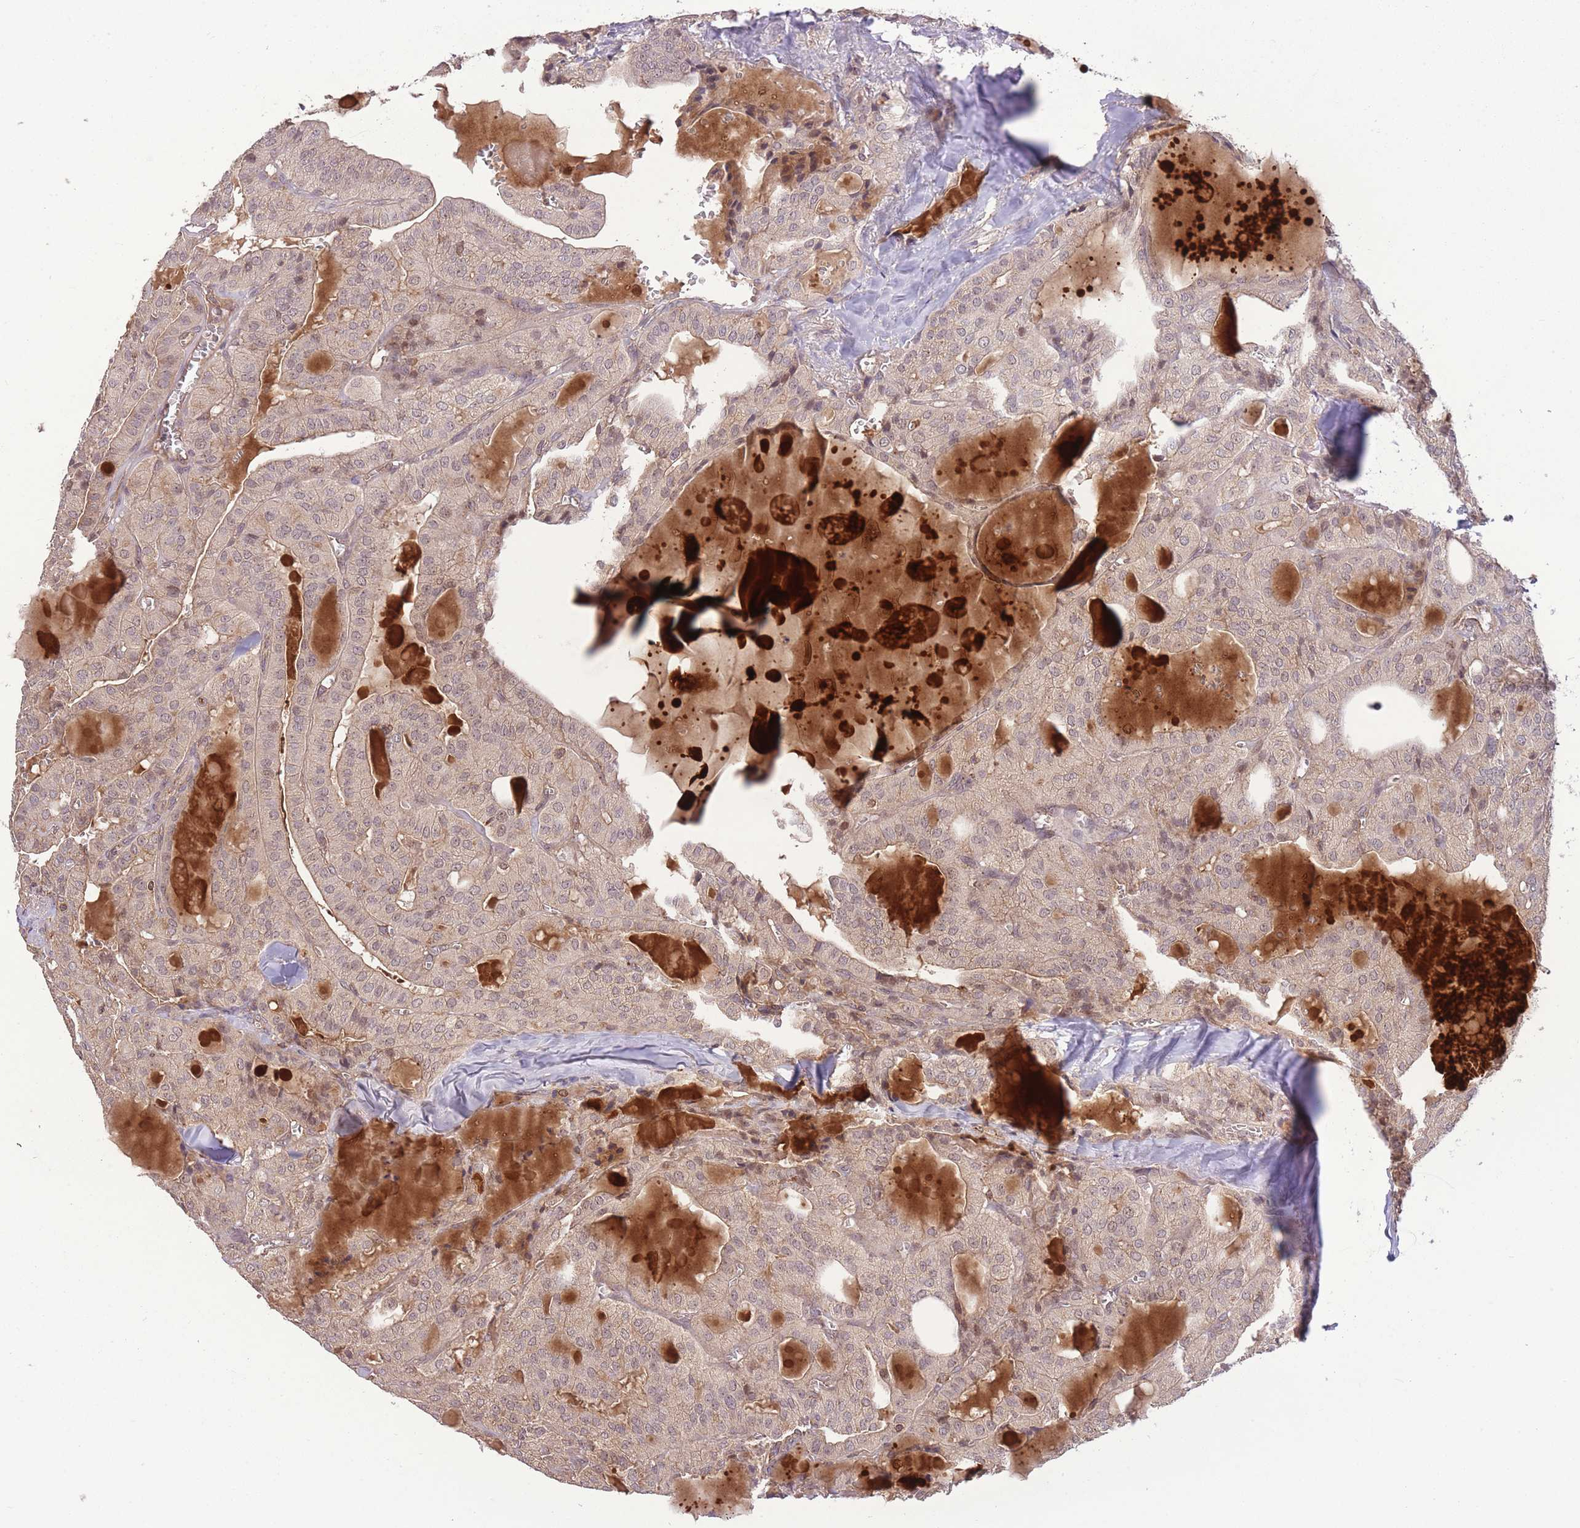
{"staining": {"intensity": "weak", "quantity": "<25%", "location": "cytoplasmic/membranous"}, "tissue": "thyroid cancer", "cell_type": "Tumor cells", "image_type": "cancer", "snomed": [{"axis": "morphology", "description": "Papillary adenocarcinoma, NOS"}, {"axis": "topography", "description": "Thyroid gland"}], "caption": "There is no significant staining in tumor cells of thyroid papillary adenocarcinoma. Brightfield microscopy of immunohistochemistry (IHC) stained with DAB (brown) and hematoxylin (blue), captured at high magnification.", "gene": "POLR3F", "patient": {"sex": "male", "age": 52}}